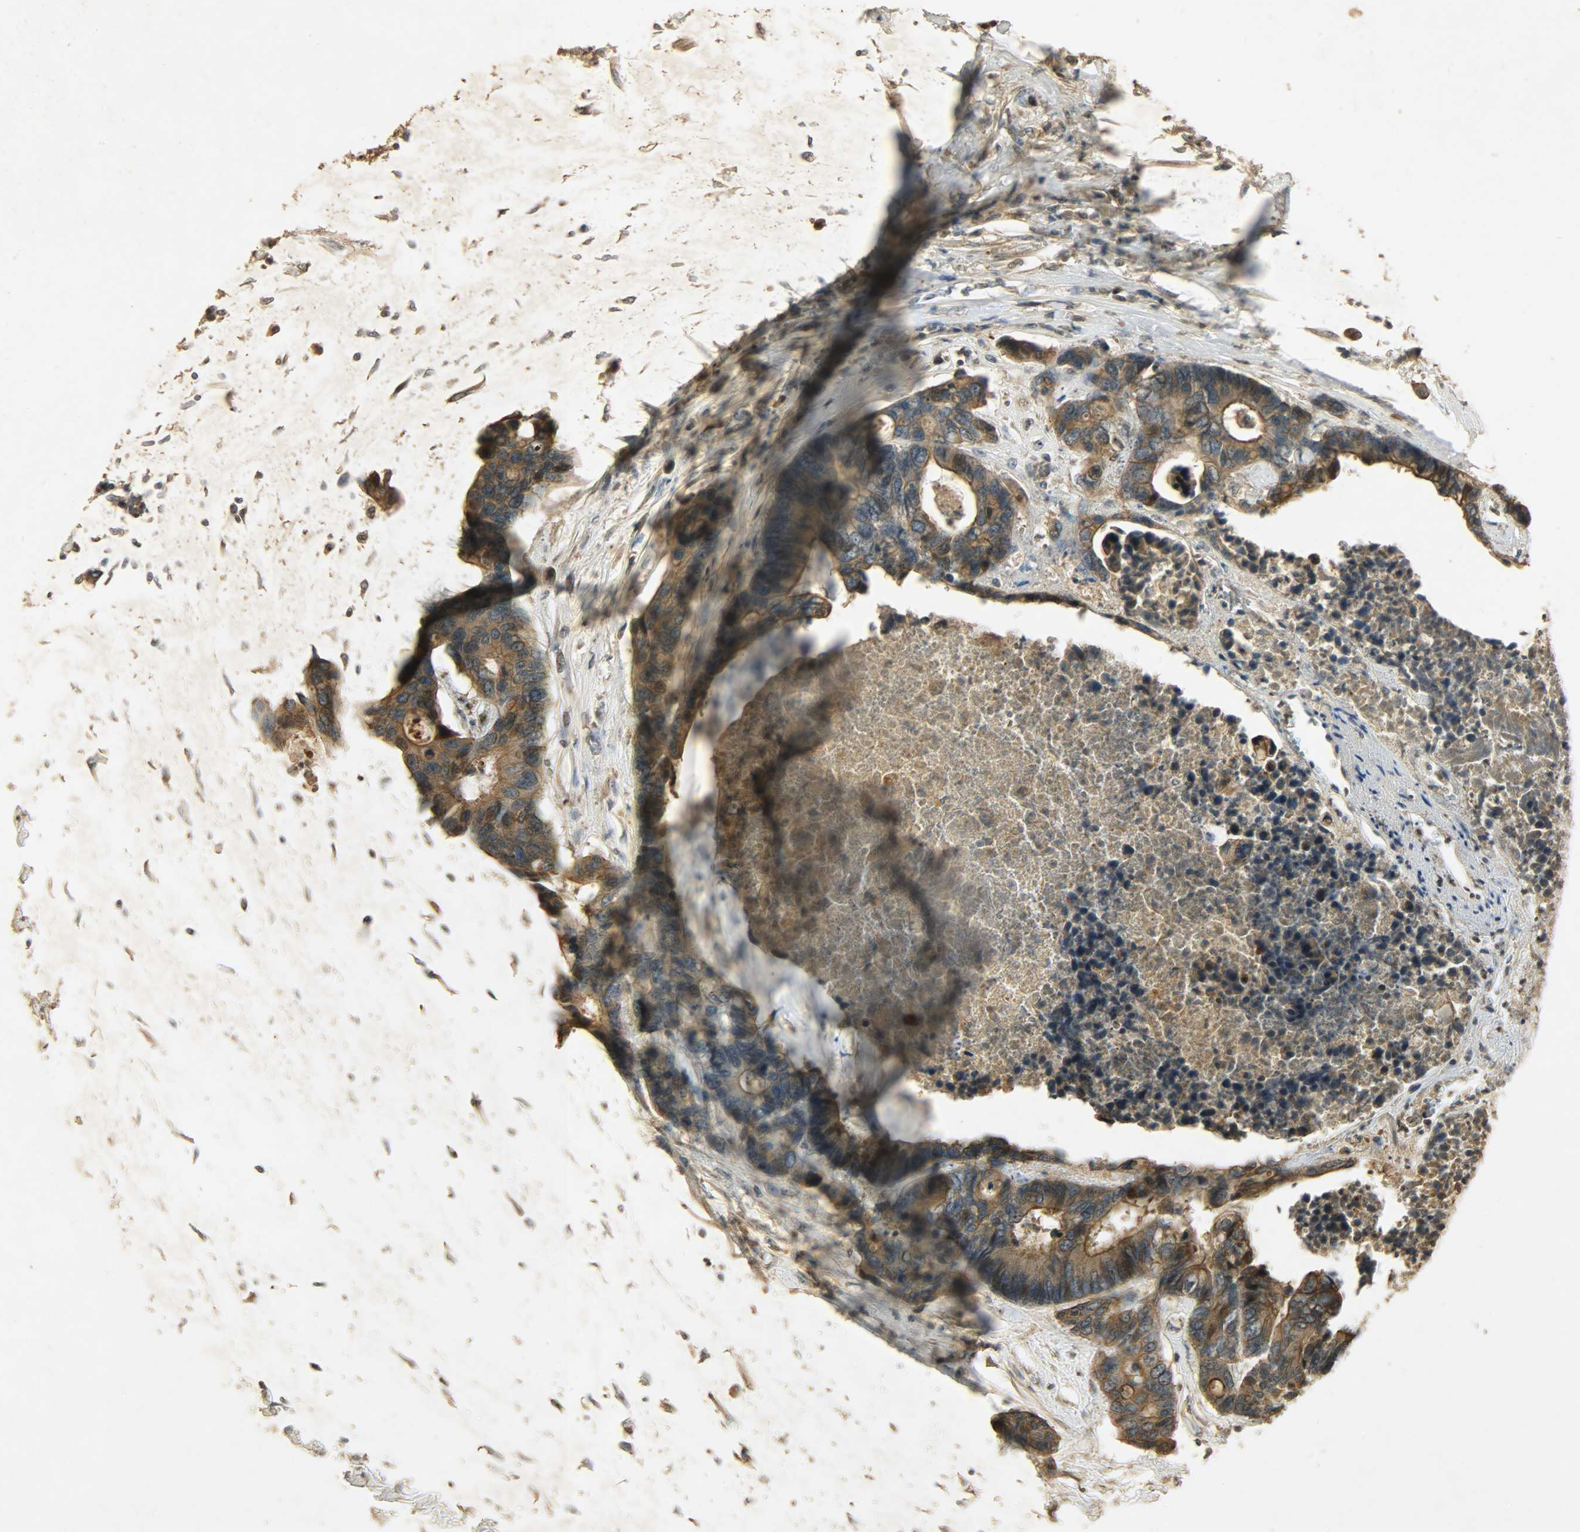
{"staining": {"intensity": "moderate", "quantity": ">75%", "location": "cytoplasmic/membranous"}, "tissue": "colorectal cancer", "cell_type": "Tumor cells", "image_type": "cancer", "snomed": [{"axis": "morphology", "description": "Adenocarcinoma, NOS"}, {"axis": "topography", "description": "Rectum"}], "caption": "Colorectal adenocarcinoma tissue reveals moderate cytoplasmic/membranous staining in about >75% of tumor cells, visualized by immunohistochemistry.", "gene": "ATP2B1", "patient": {"sex": "male", "age": 55}}